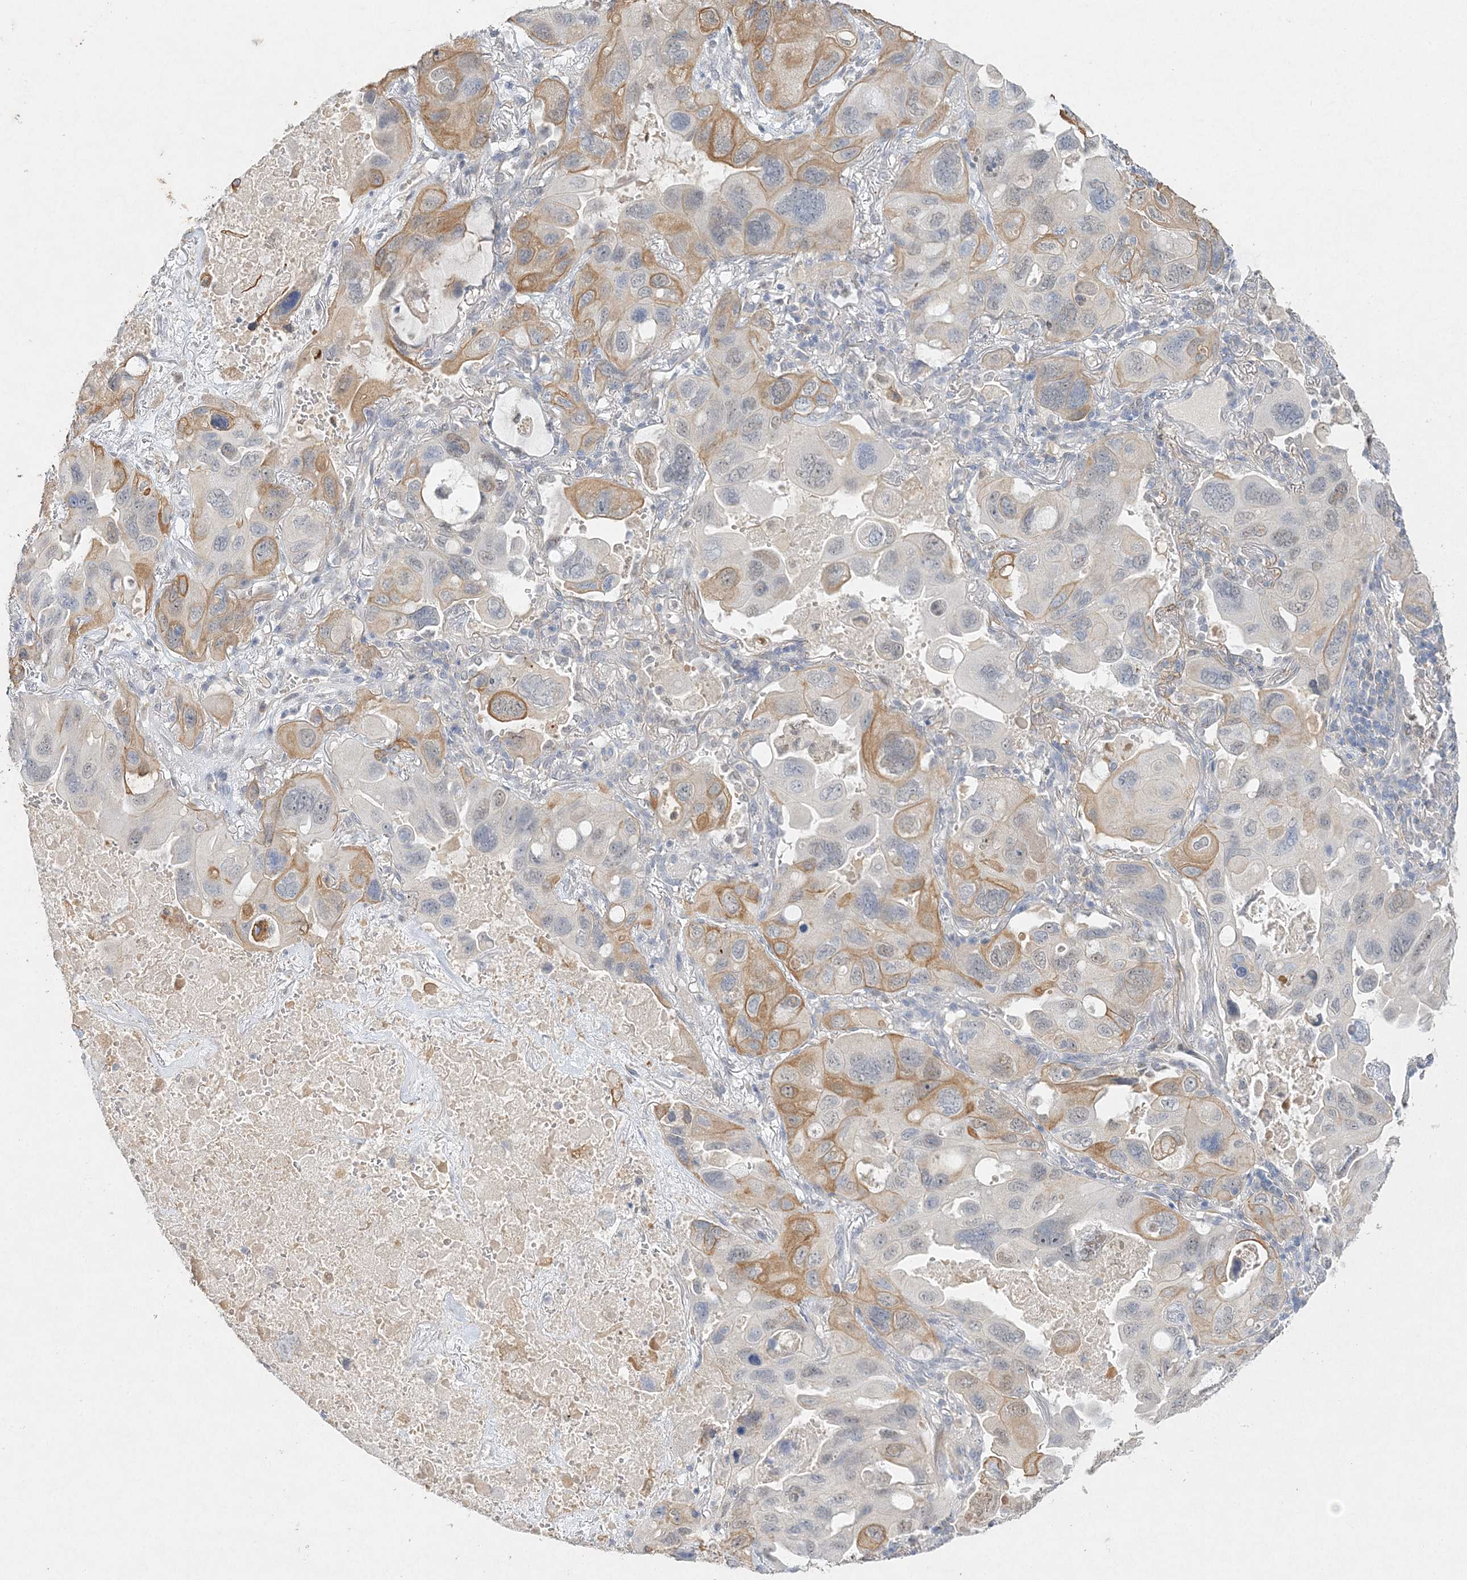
{"staining": {"intensity": "moderate", "quantity": "25%-75%", "location": "cytoplasmic/membranous"}, "tissue": "lung cancer", "cell_type": "Tumor cells", "image_type": "cancer", "snomed": [{"axis": "morphology", "description": "Squamous cell carcinoma, NOS"}, {"axis": "topography", "description": "Lung"}], "caption": "Protein staining shows moderate cytoplasmic/membranous positivity in about 25%-75% of tumor cells in lung cancer (squamous cell carcinoma).", "gene": "MAT2B", "patient": {"sex": "female", "age": 73}}